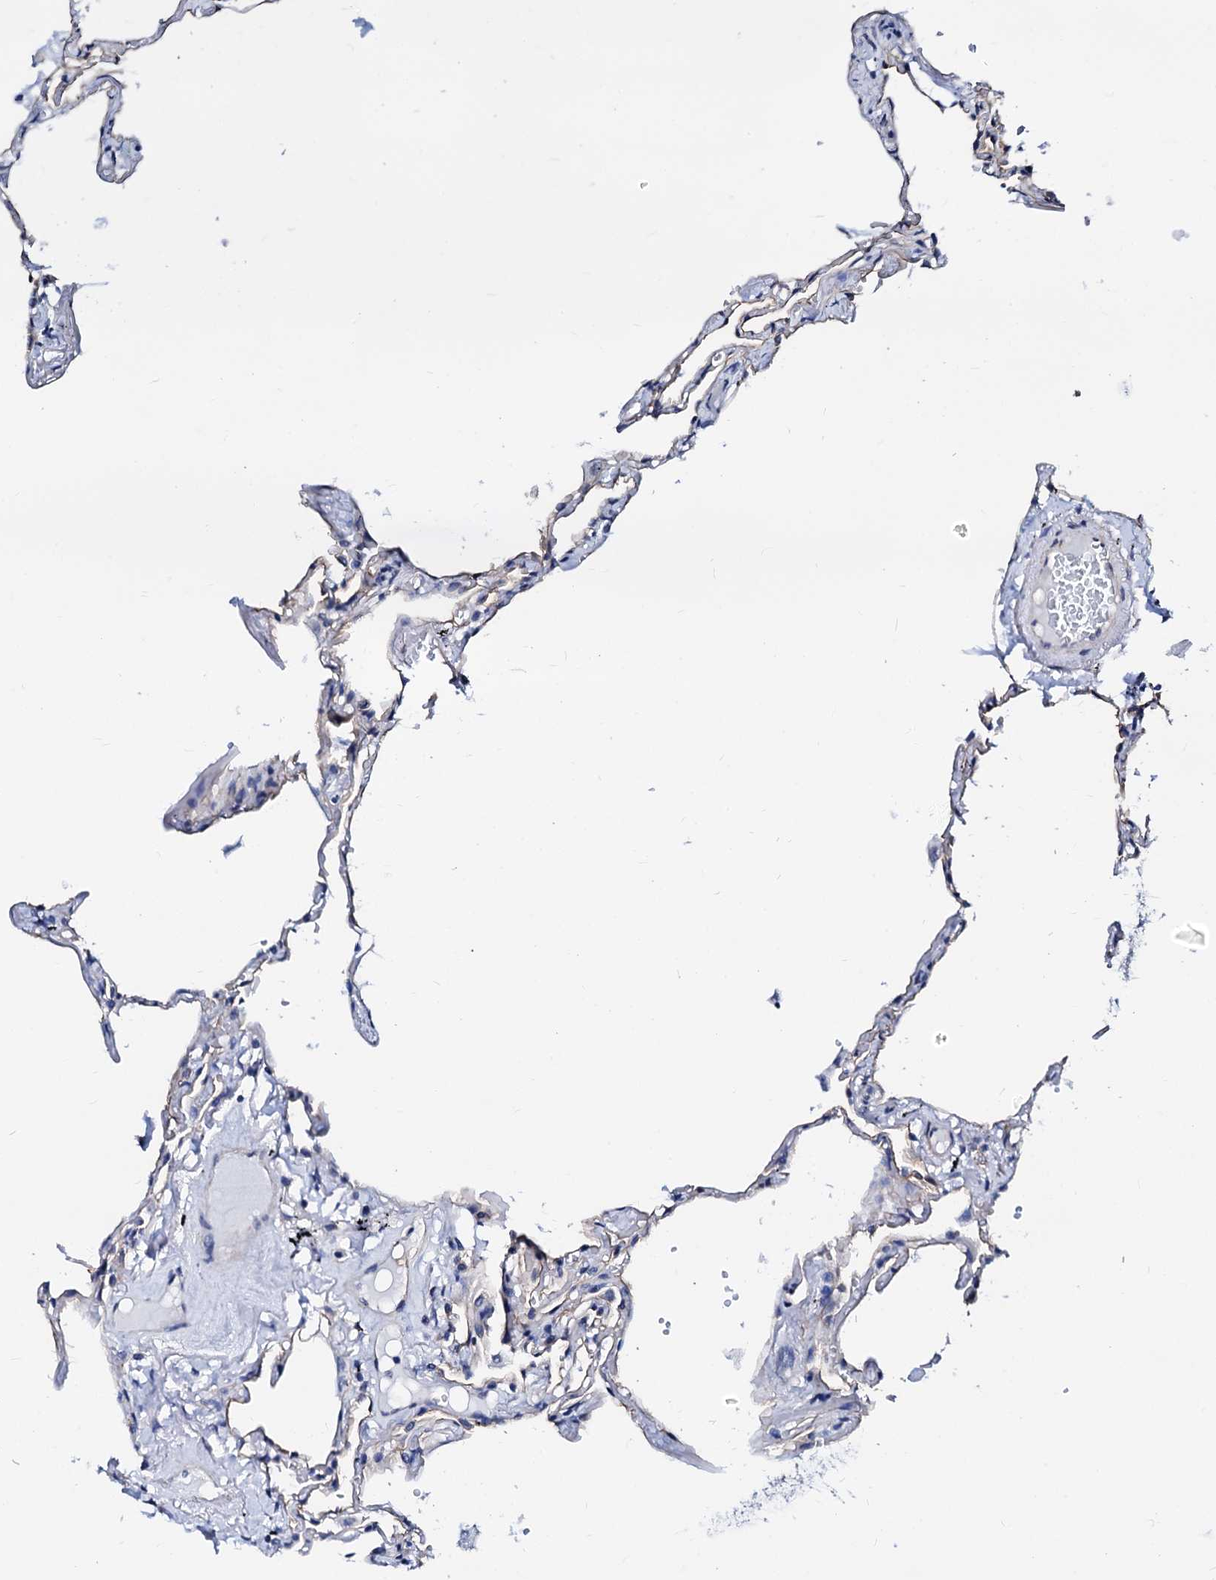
{"staining": {"intensity": "weak", "quantity": "25%-75%", "location": "cytoplasmic/membranous"}, "tissue": "lung", "cell_type": "Alveolar cells", "image_type": "normal", "snomed": [{"axis": "morphology", "description": "Normal tissue, NOS"}, {"axis": "topography", "description": "Lung"}], "caption": "Brown immunohistochemical staining in normal lung reveals weak cytoplasmic/membranous staining in approximately 25%-75% of alveolar cells.", "gene": "CSN2", "patient": {"sex": "female", "age": 67}}